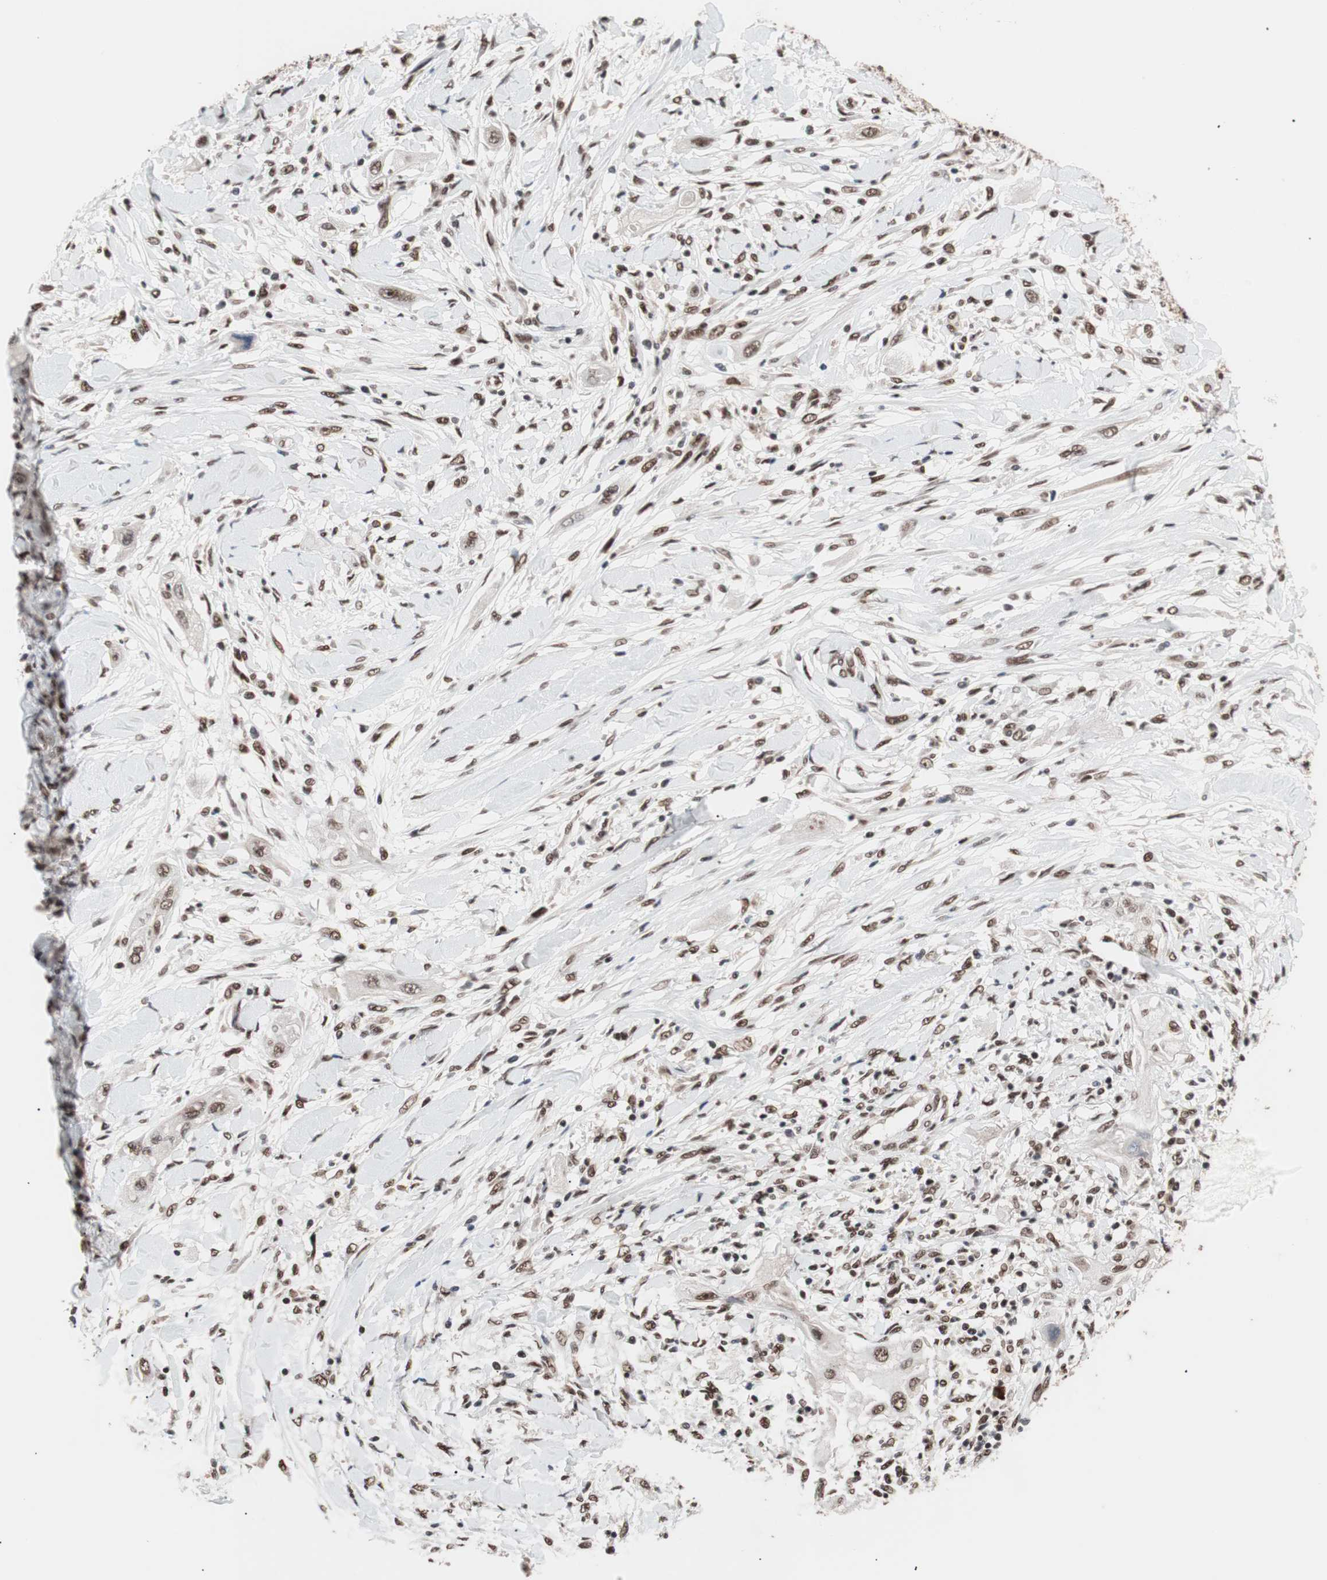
{"staining": {"intensity": "moderate", "quantity": ">75%", "location": "nuclear"}, "tissue": "lung cancer", "cell_type": "Tumor cells", "image_type": "cancer", "snomed": [{"axis": "morphology", "description": "Squamous cell carcinoma, NOS"}, {"axis": "topography", "description": "Lung"}], "caption": "Lung squamous cell carcinoma stained for a protein displays moderate nuclear positivity in tumor cells. The staining was performed using DAB (3,3'-diaminobenzidine) to visualize the protein expression in brown, while the nuclei were stained in blue with hematoxylin (Magnification: 20x).", "gene": "CHAMP1", "patient": {"sex": "female", "age": 47}}